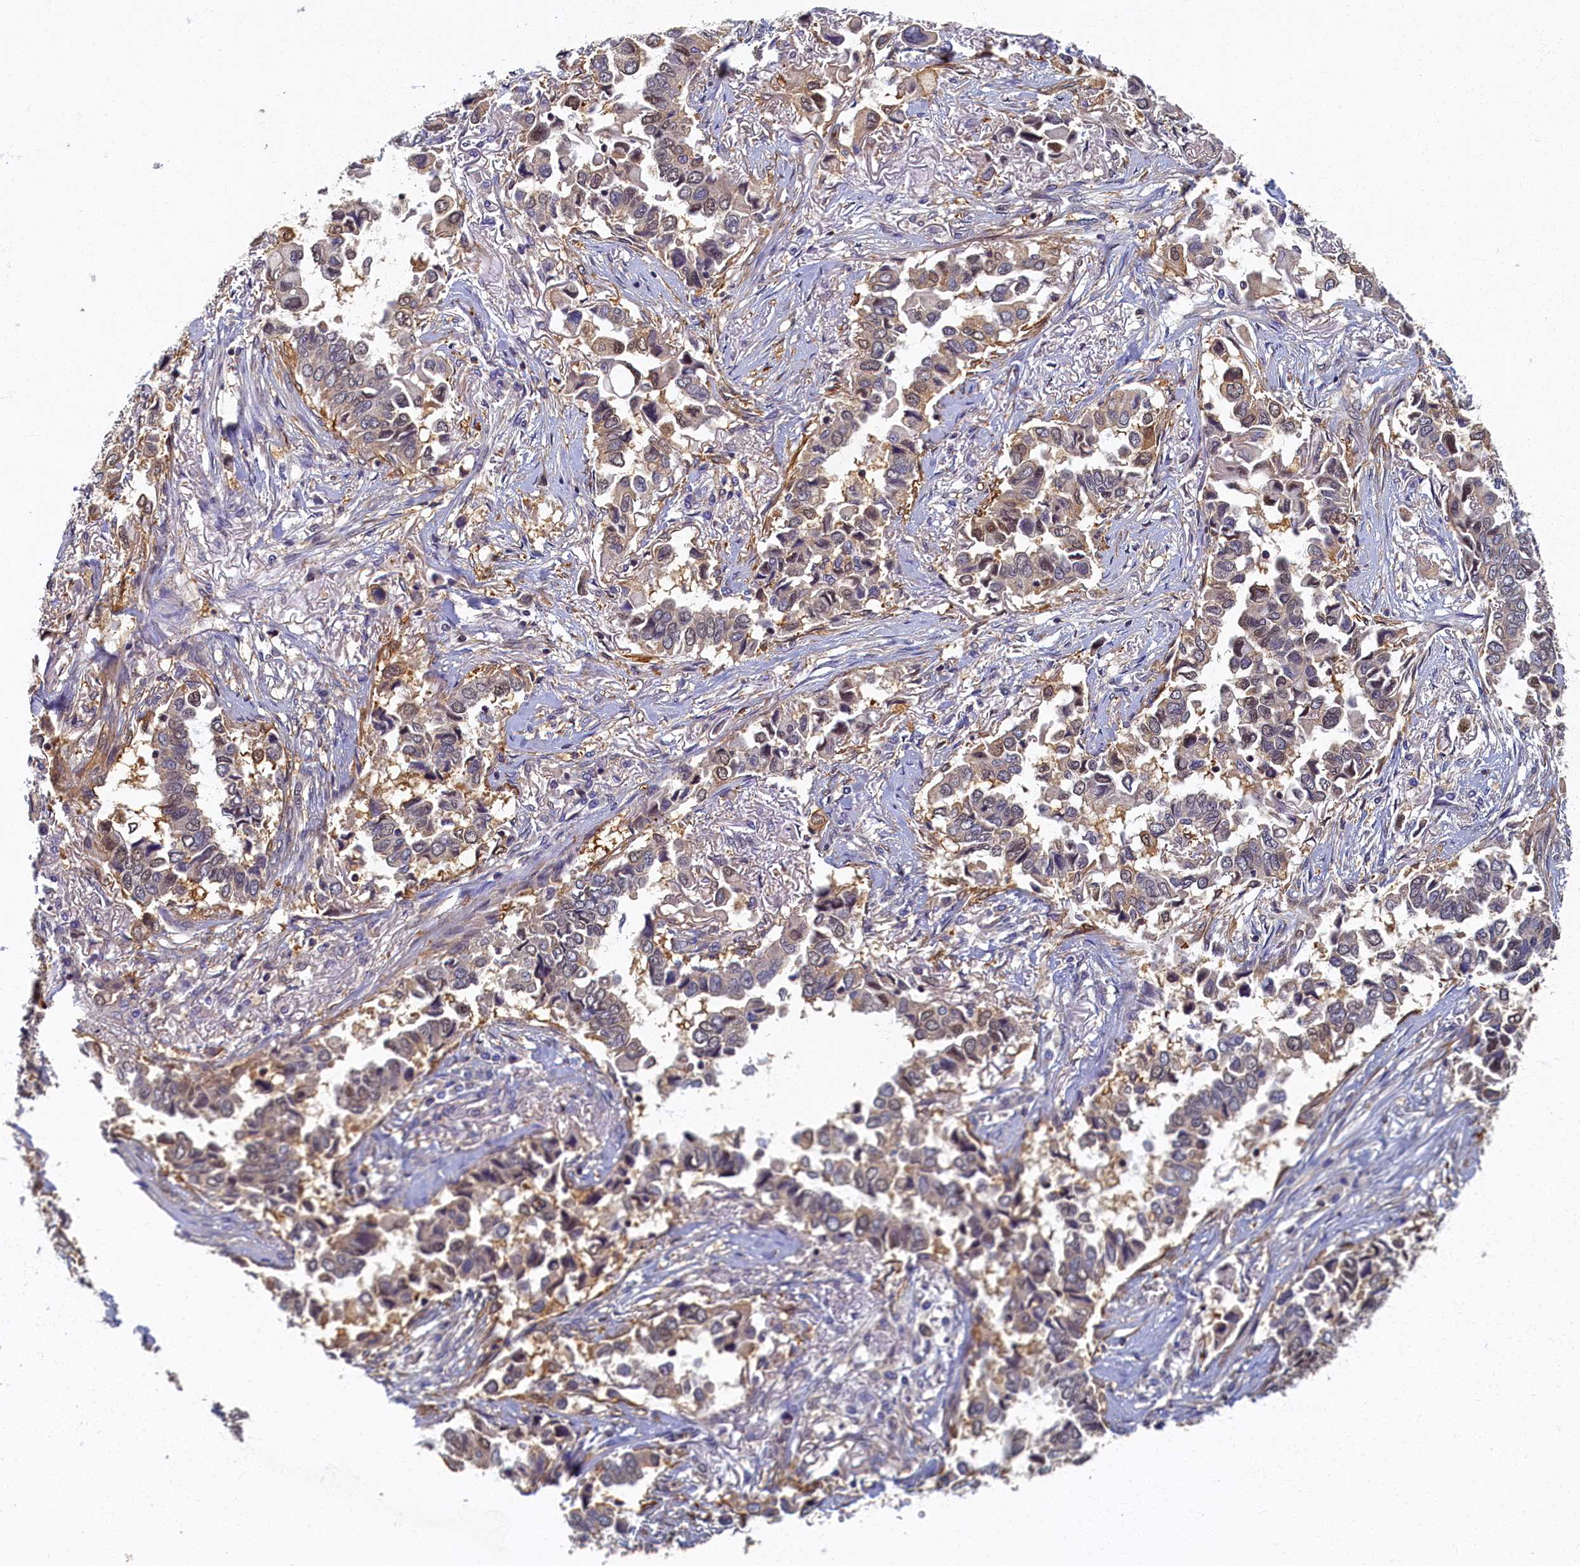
{"staining": {"intensity": "weak", "quantity": "<25%", "location": "cytoplasmic/membranous,nuclear"}, "tissue": "lung cancer", "cell_type": "Tumor cells", "image_type": "cancer", "snomed": [{"axis": "morphology", "description": "Adenocarcinoma, NOS"}, {"axis": "topography", "description": "Lung"}], "caption": "High magnification brightfield microscopy of lung cancer (adenocarcinoma) stained with DAB (3,3'-diaminobenzidine) (brown) and counterstained with hematoxylin (blue): tumor cells show no significant staining.", "gene": "TBCB", "patient": {"sex": "female", "age": 76}}